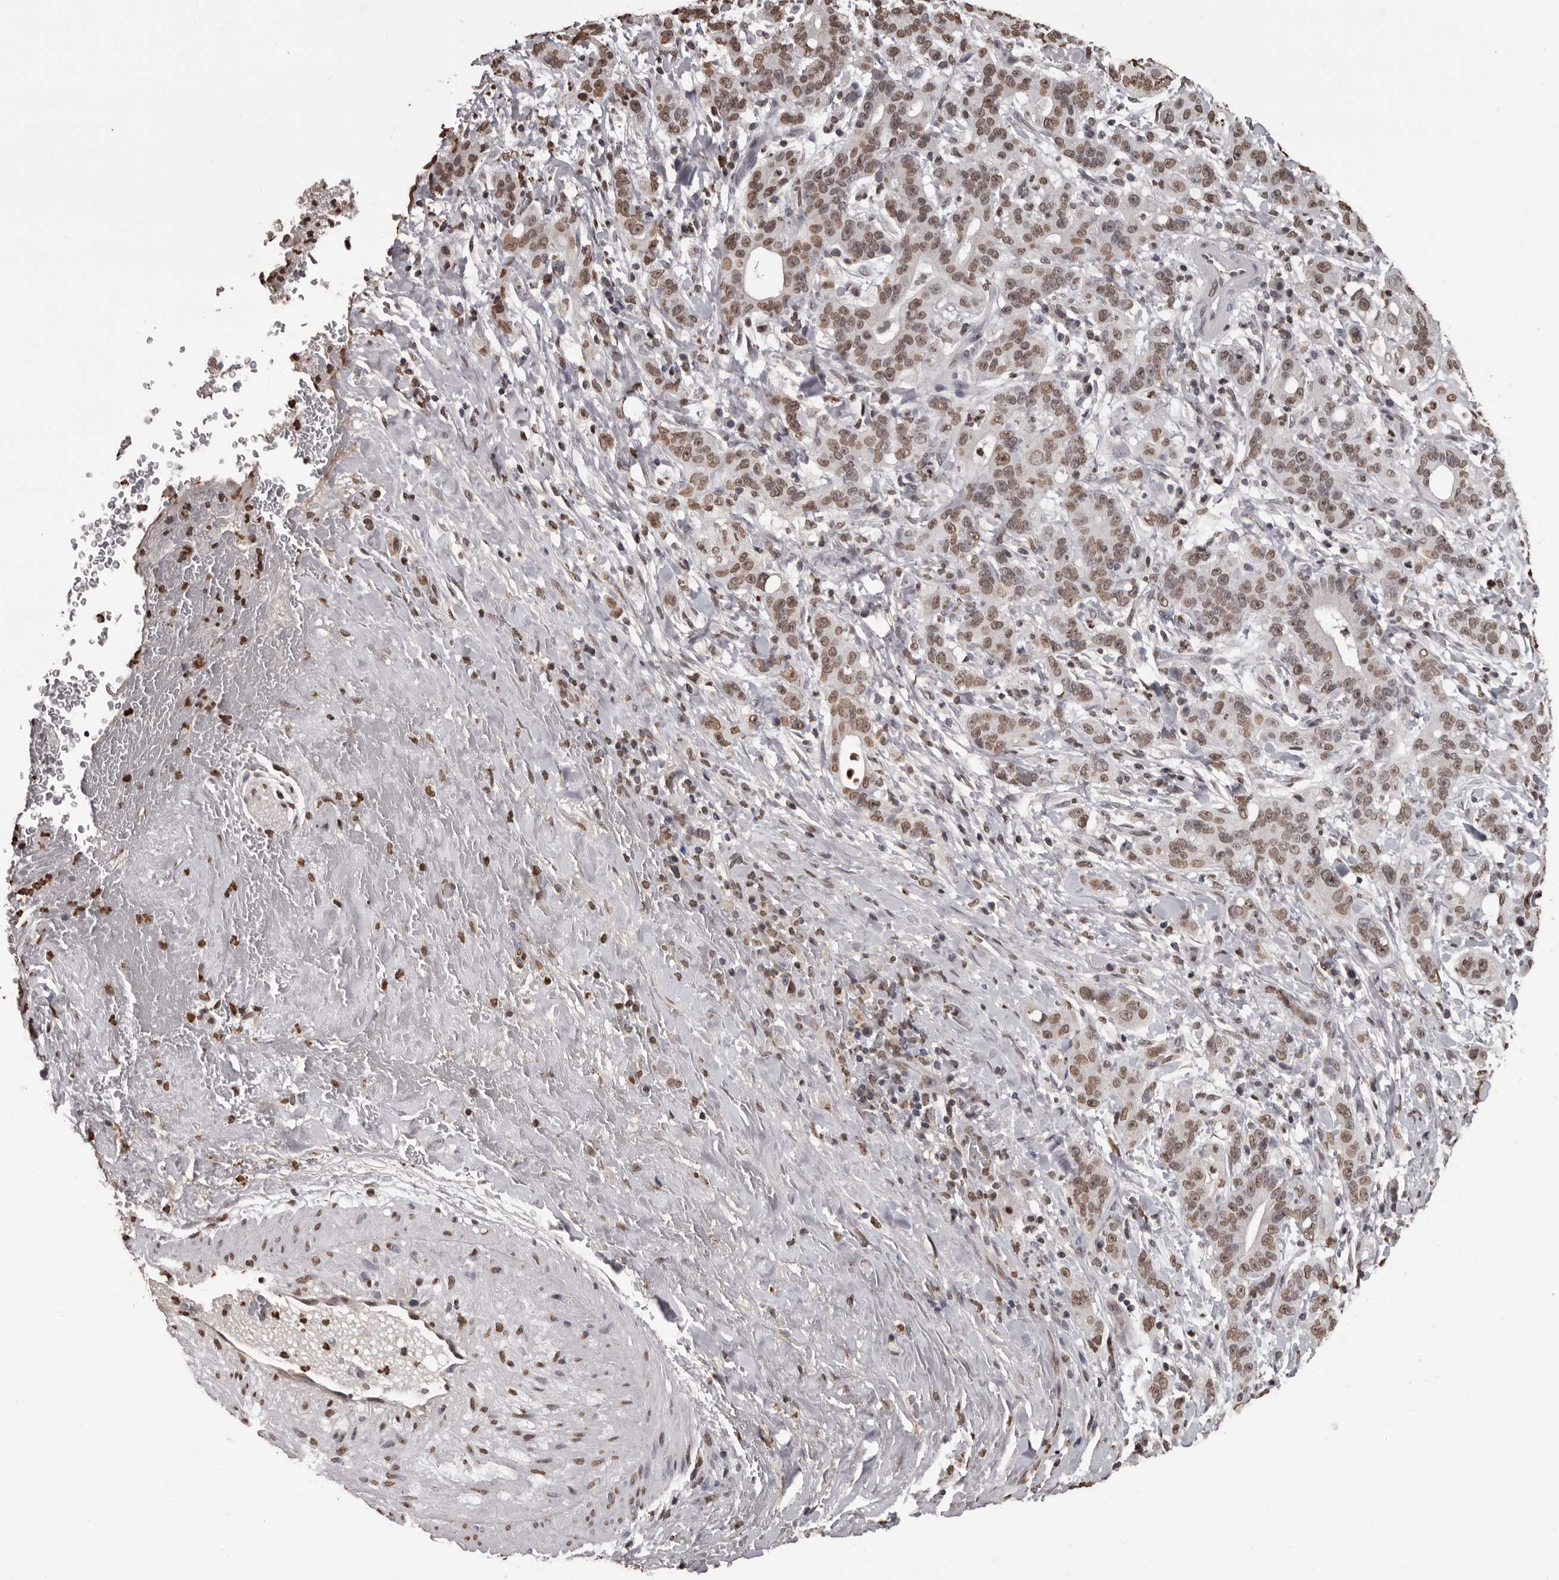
{"staining": {"intensity": "moderate", "quantity": ">75%", "location": "nuclear"}, "tissue": "liver cancer", "cell_type": "Tumor cells", "image_type": "cancer", "snomed": [{"axis": "morphology", "description": "Cholangiocarcinoma"}, {"axis": "topography", "description": "Liver"}], "caption": "The immunohistochemical stain highlights moderate nuclear expression in tumor cells of liver cholangiocarcinoma tissue. (DAB (3,3'-diaminobenzidine) IHC, brown staining for protein, blue staining for nuclei).", "gene": "AHR", "patient": {"sex": "female", "age": 38}}